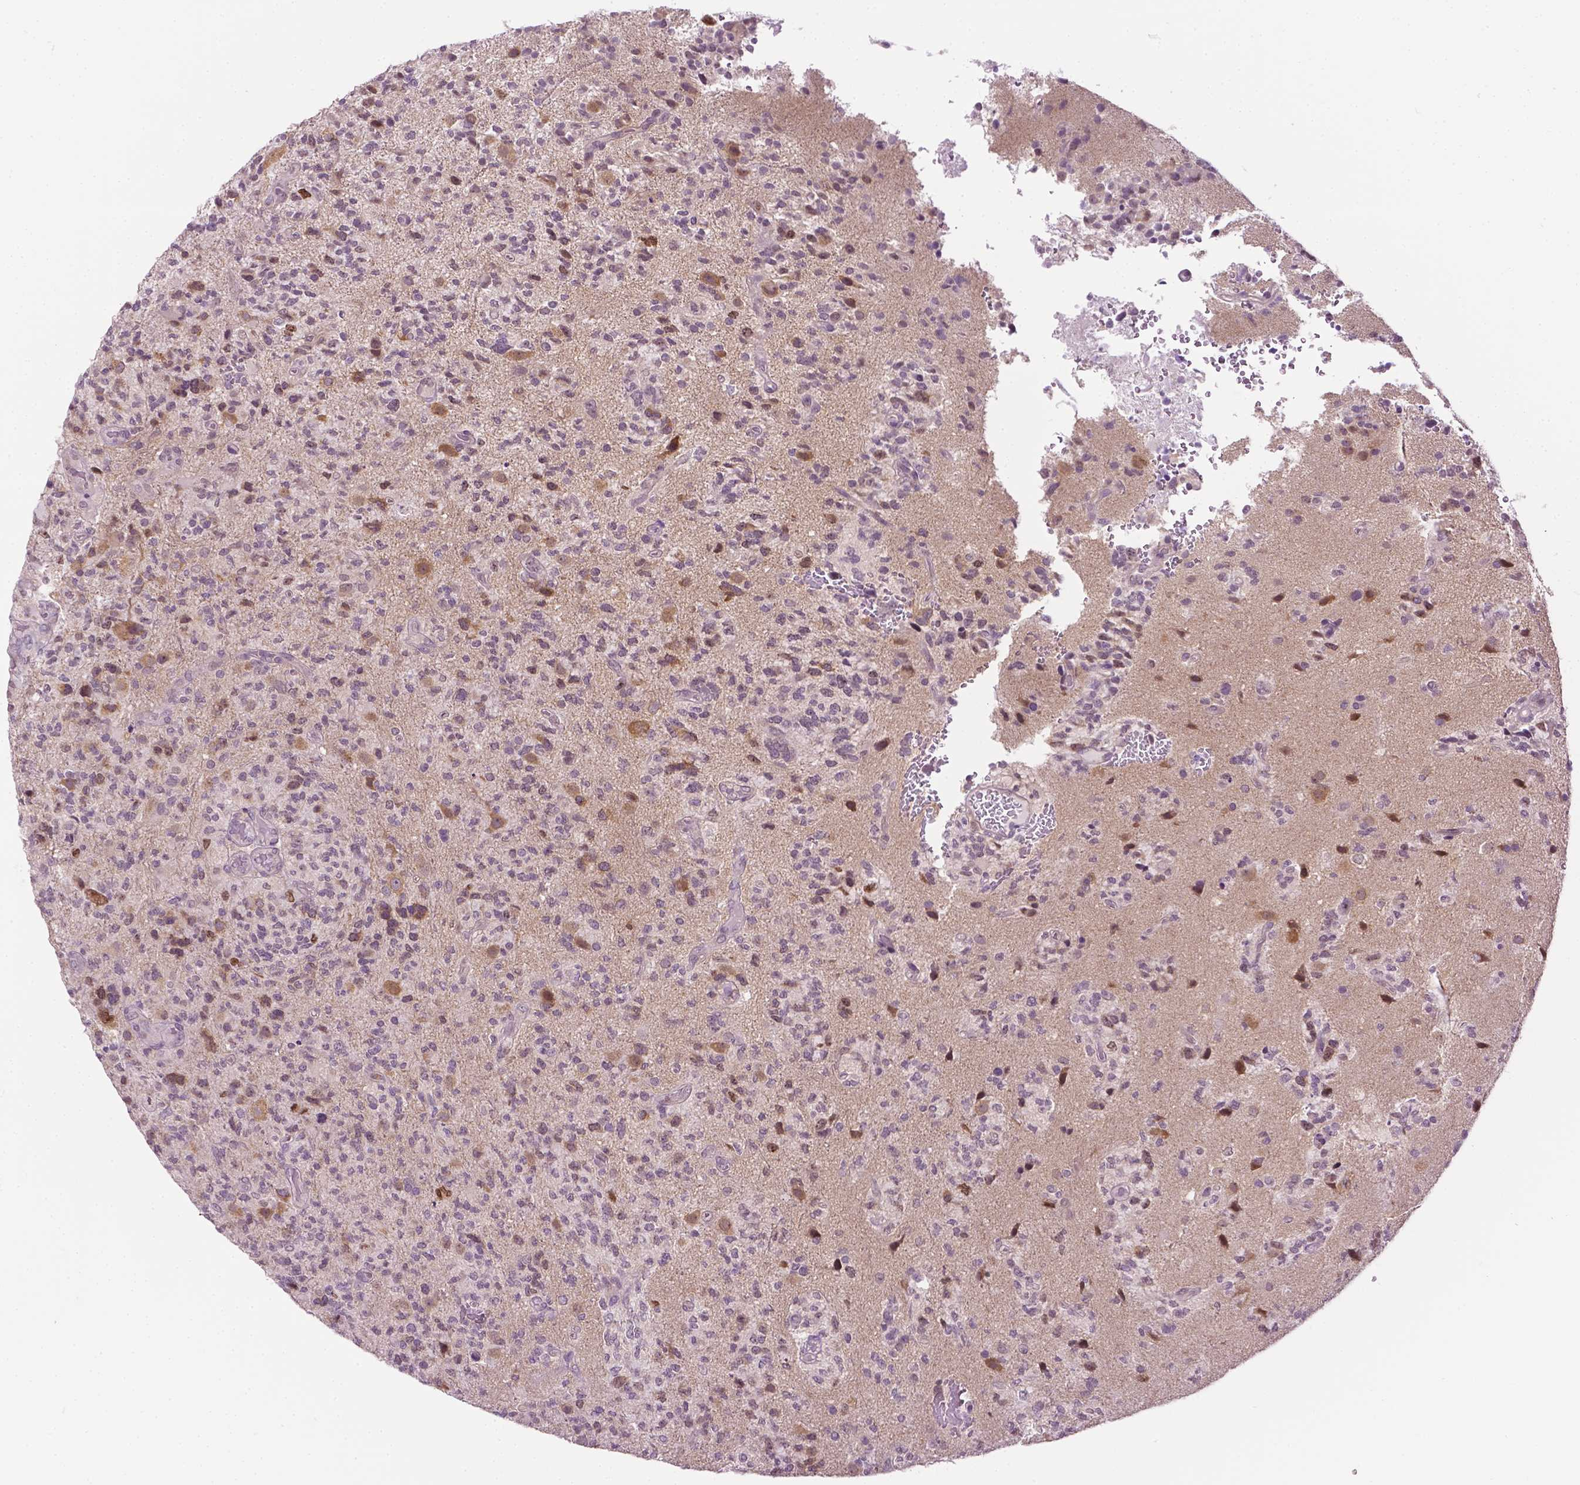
{"staining": {"intensity": "moderate", "quantity": "<25%", "location": "nuclear"}, "tissue": "glioma", "cell_type": "Tumor cells", "image_type": "cancer", "snomed": [{"axis": "morphology", "description": "Glioma, malignant, High grade"}, {"axis": "topography", "description": "Brain"}], "caption": "This image shows immunohistochemistry staining of high-grade glioma (malignant), with low moderate nuclear expression in approximately <25% of tumor cells.", "gene": "DENND4A", "patient": {"sex": "female", "age": 71}}